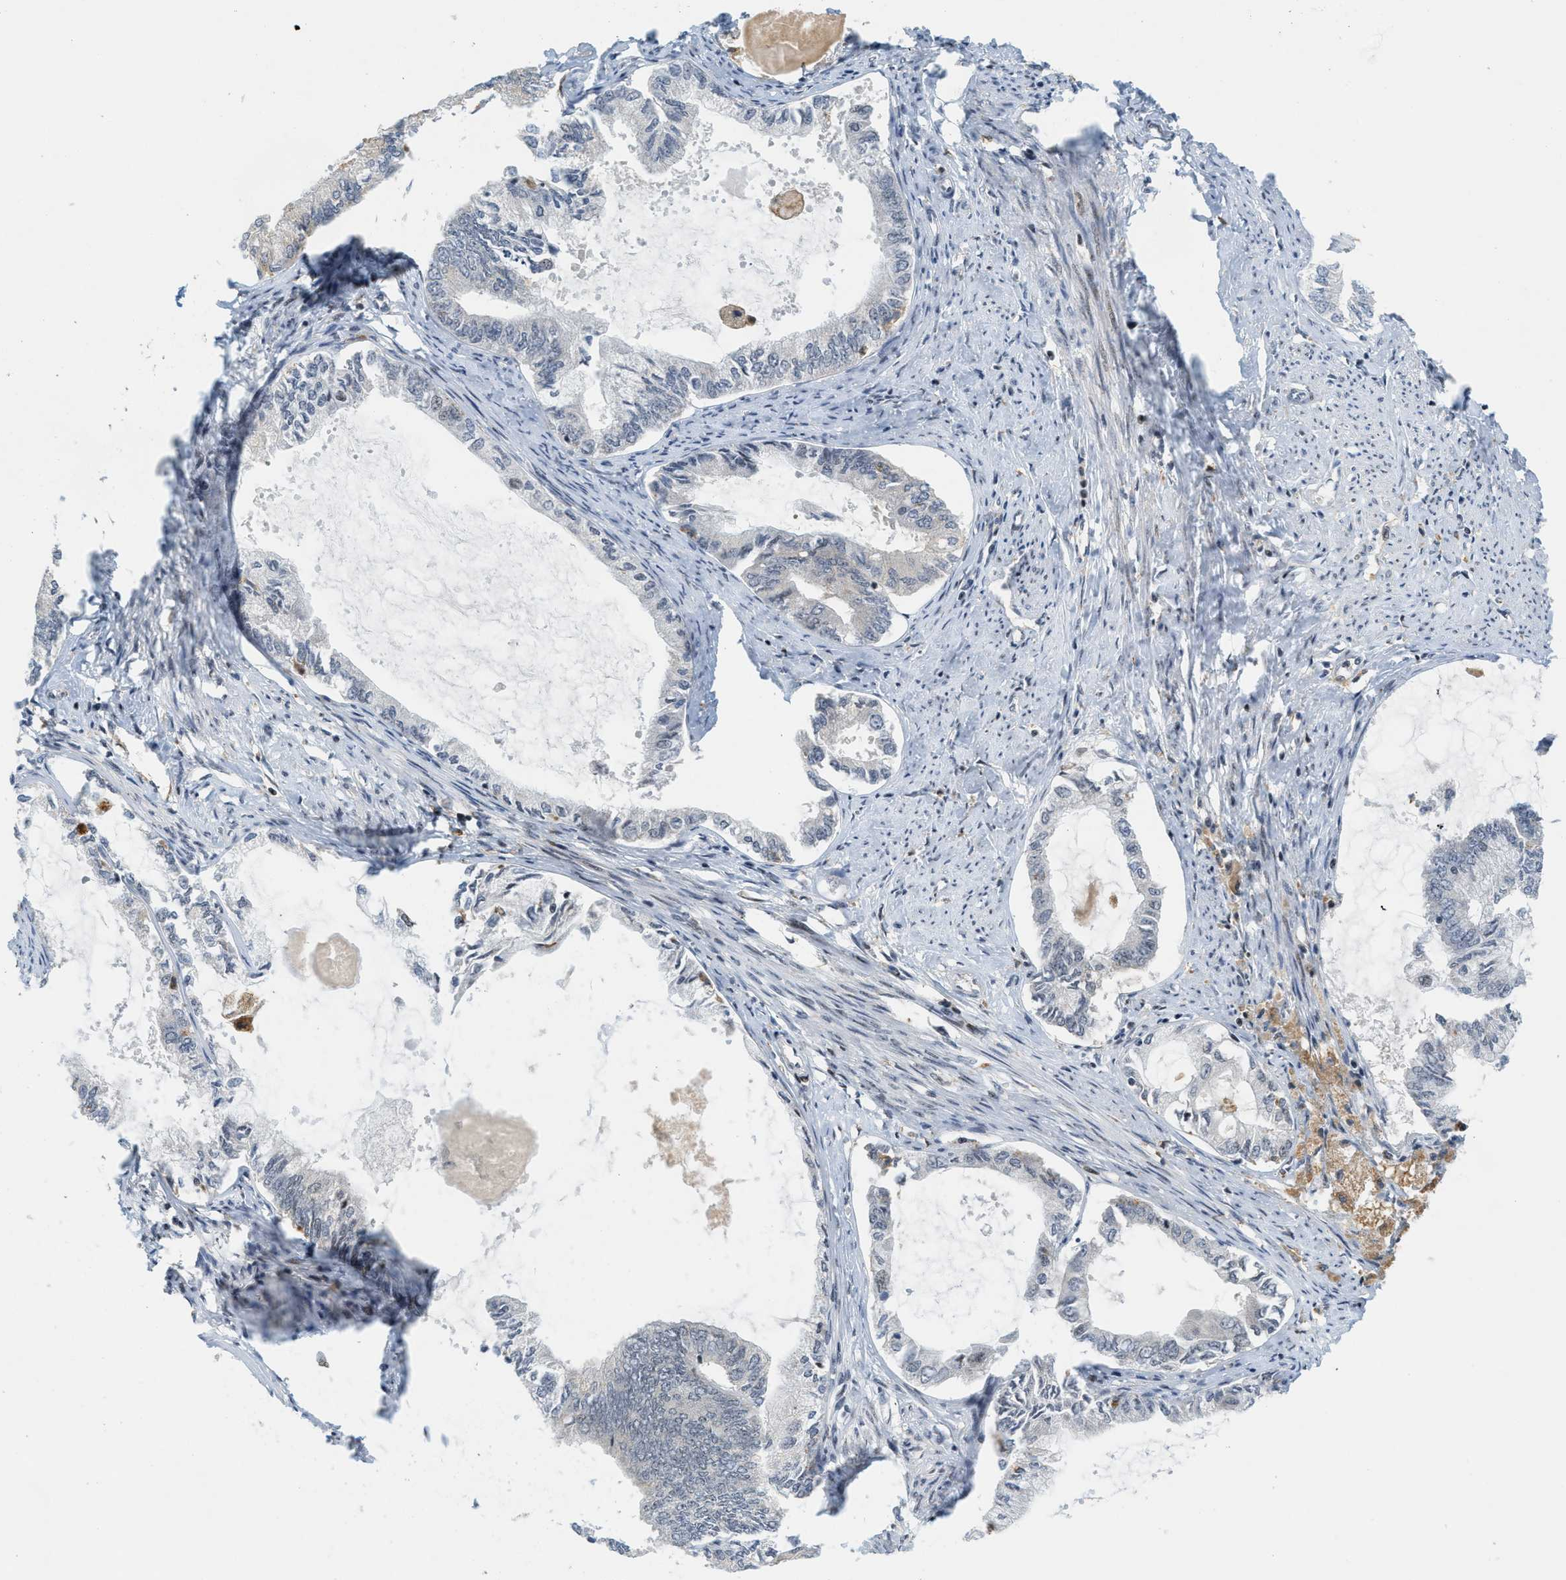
{"staining": {"intensity": "negative", "quantity": "none", "location": "none"}, "tissue": "endometrial cancer", "cell_type": "Tumor cells", "image_type": "cancer", "snomed": [{"axis": "morphology", "description": "Adenocarcinoma, NOS"}, {"axis": "topography", "description": "Endometrium"}], "caption": "Immunohistochemistry (IHC) micrograph of human adenocarcinoma (endometrial) stained for a protein (brown), which reveals no positivity in tumor cells.", "gene": "ING1", "patient": {"sex": "female", "age": 86}}